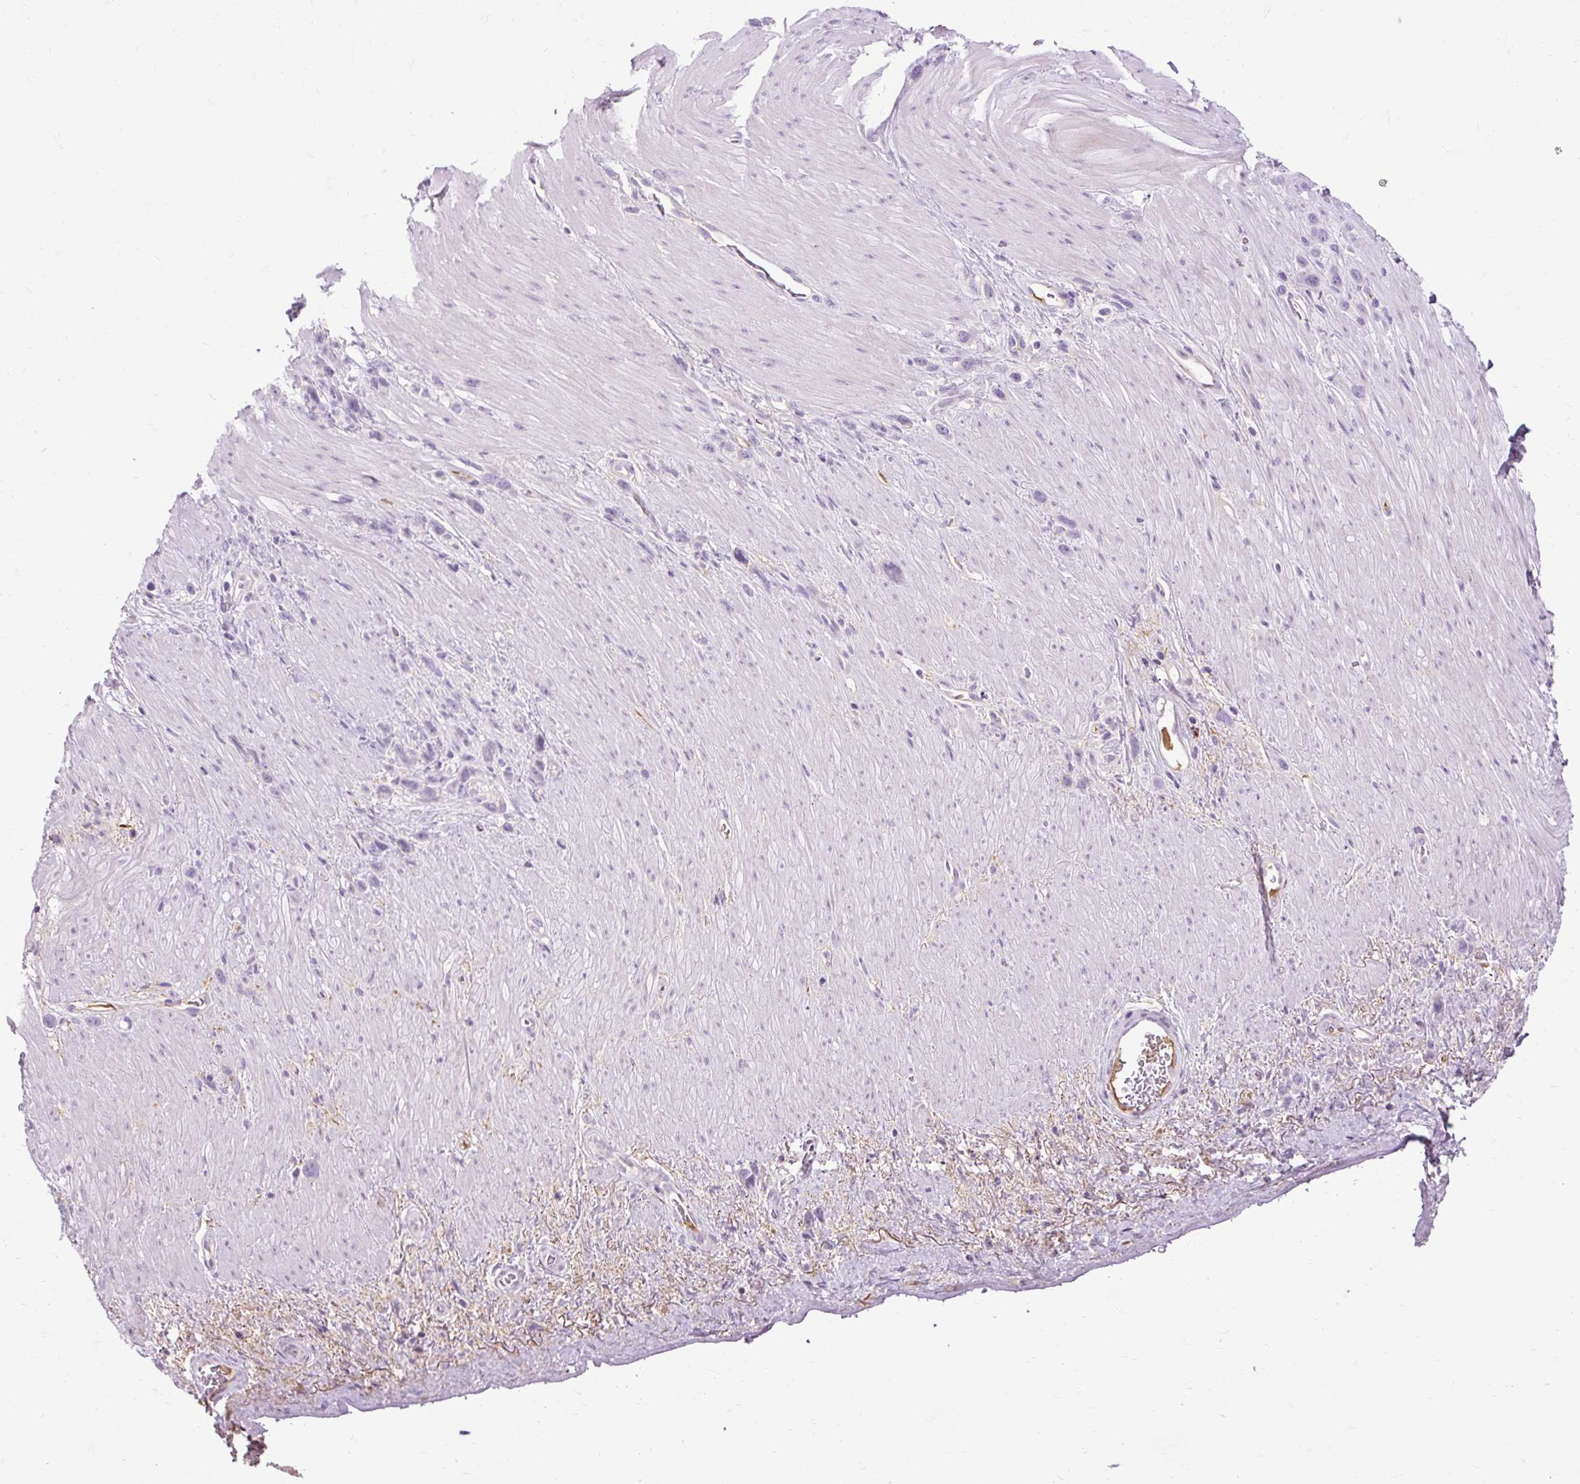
{"staining": {"intensity": "negative", "quantity": "none", "location": "none"}, "tissue": "stomach cancer", "cell_type": "Tumor cells", "image_type": "cancer", "snomed": [{"axis": "morphology", "description": "Adenocarcinoma, NOS"}, {"axis": "topography", "description": "Stomach"}], "caption": "Tumor cells are negative for protein expression in human stomach adenocarcinoma.", "gene": "ARRDC2", "patient": {"sex": "female", "age": 65}}